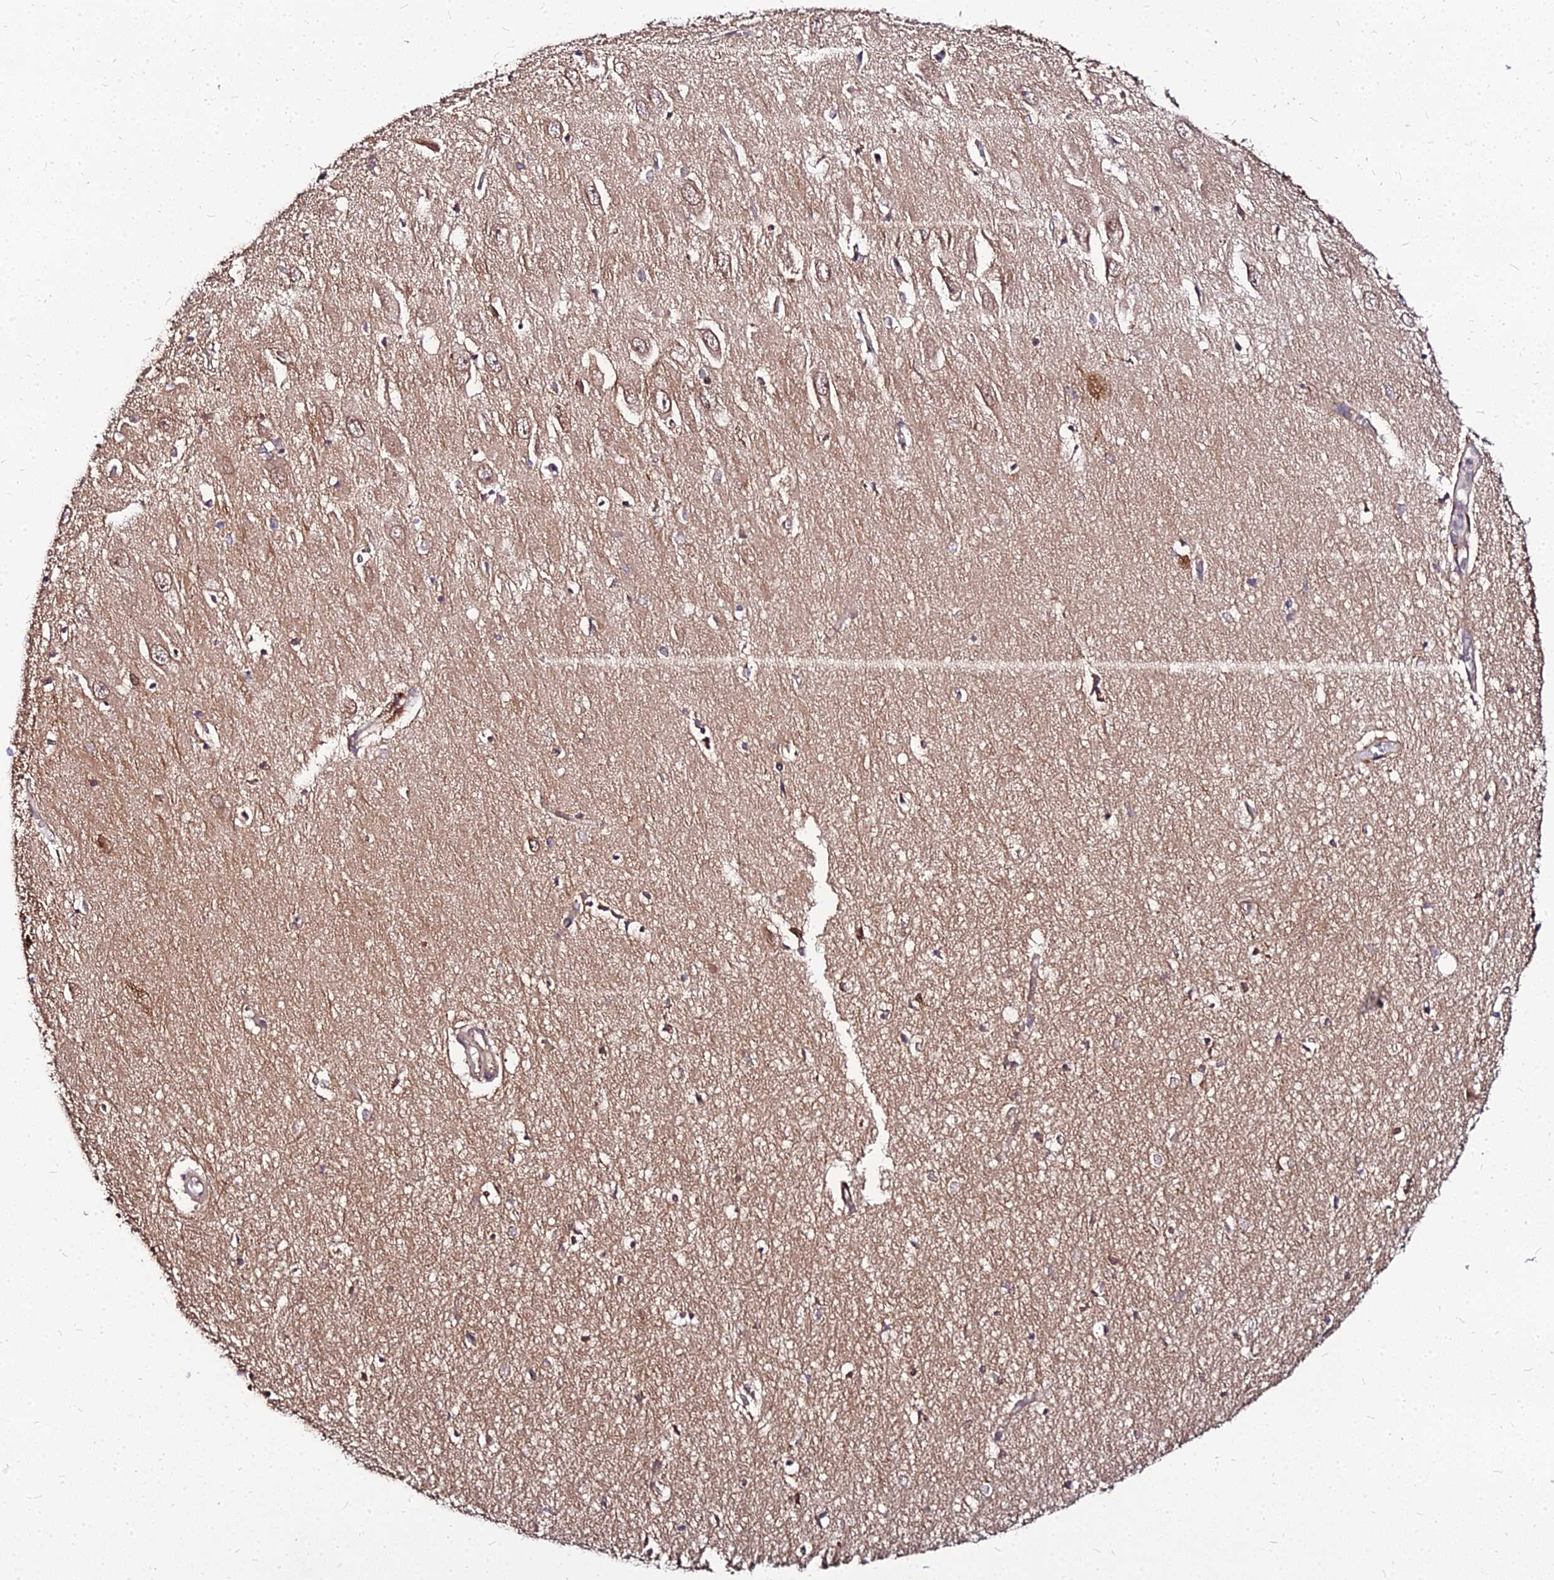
{"staining": {"intensity": "moderate", "quantity": "25%-75%", "location": "cytoplasmic/membranous"}, "tissue": "hippocampus", "cell_type": "Glial cells", "image_type": "normal", "snomed": [{"axis": "morphology", "description": "Normal tissue, NOS"}, {"axis": "topography", "description": "Hippocampus"}], "caption": "Immunohistochemical staining of unremarkable human hippocampus exhibits moderate cytoplasmic/membranous protein staining in about 25%-75% of glial cells.", "gene": "PDE4D", "patient": {"sex": "female", "age": 64}}